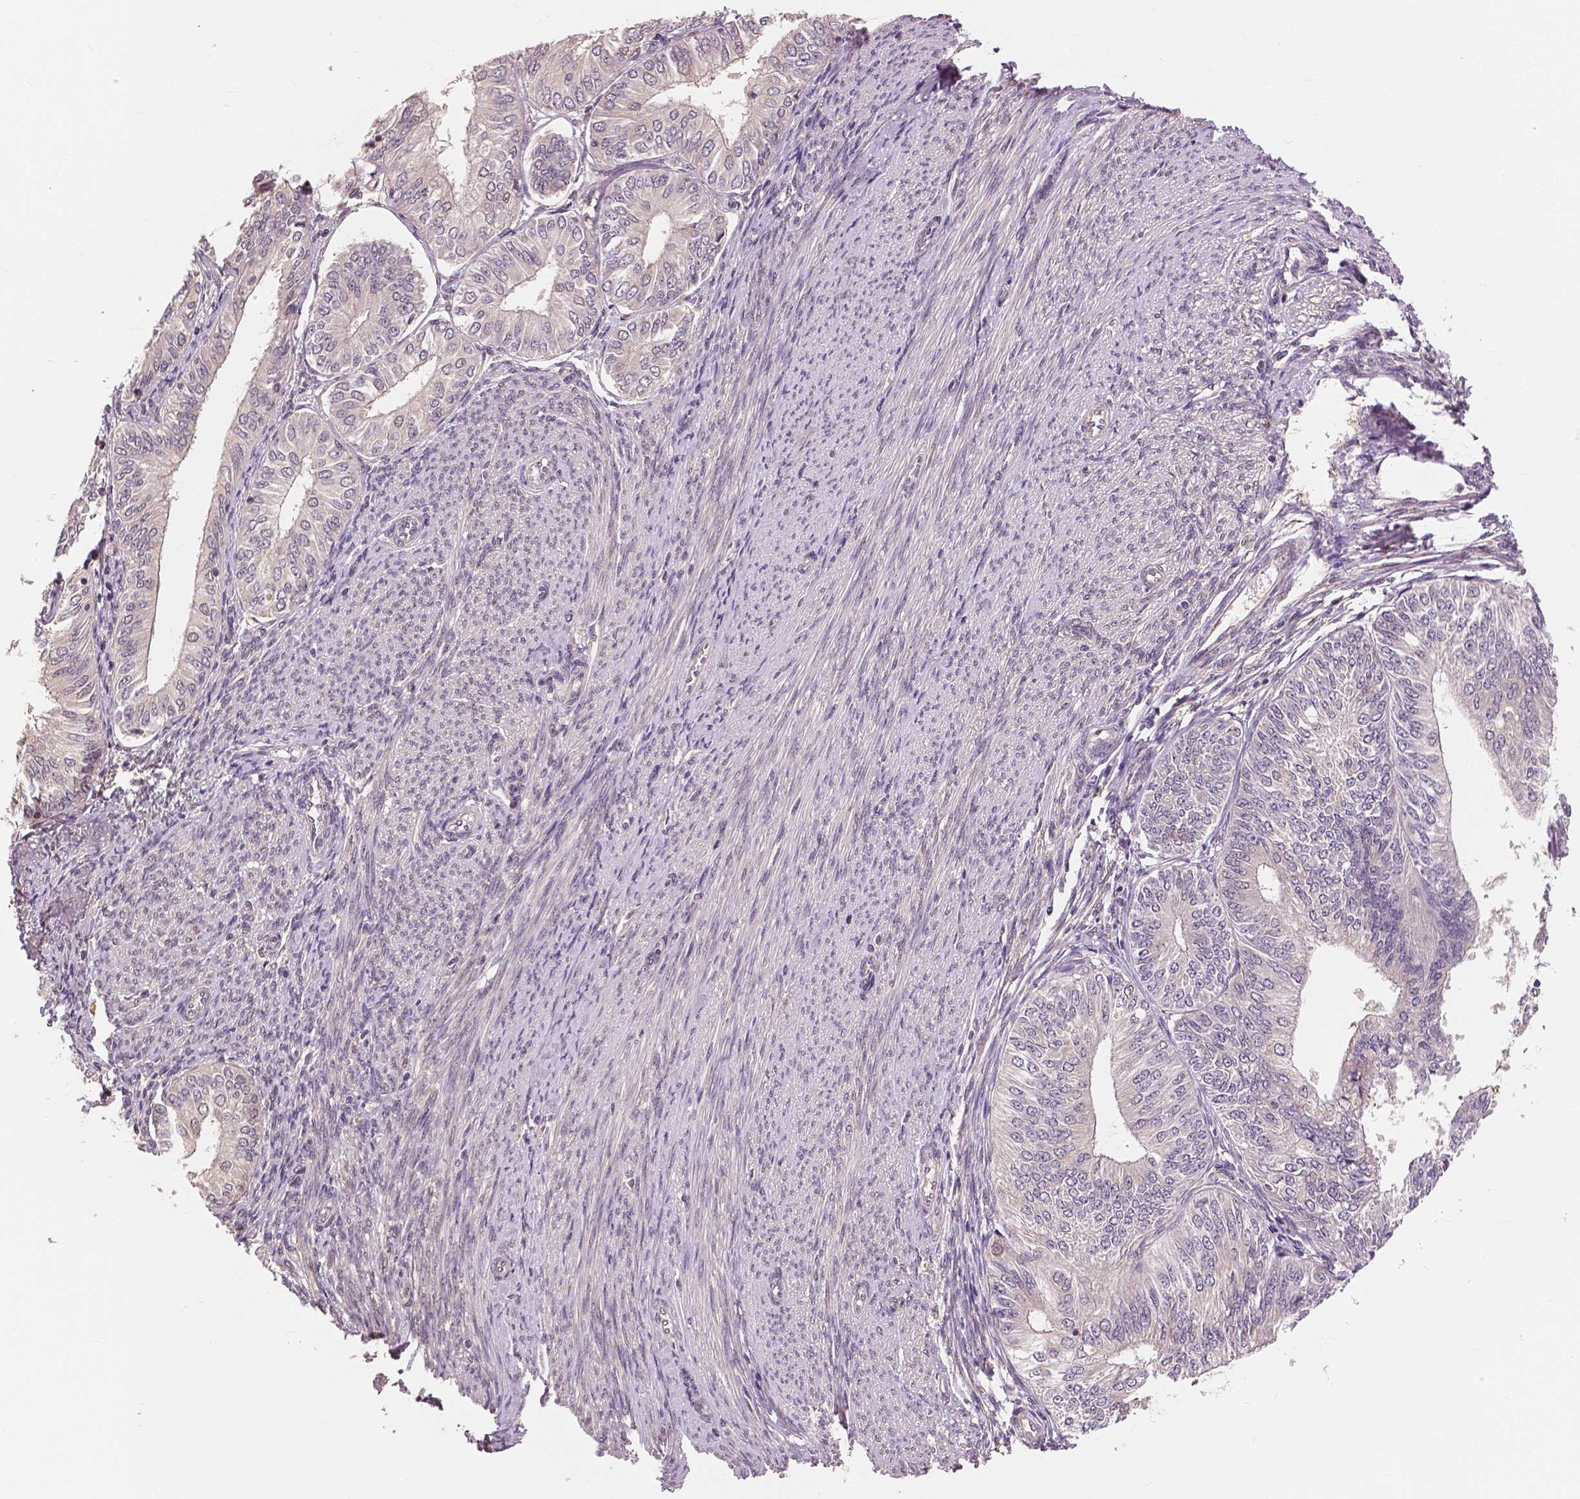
{"staining": {"intensity": "weak", "quantity": "<25%", "location": "cytoplasmic/membranous"}, "tissue": "endometrial cancer", "cell_type": "Tumor cells", "image_type": "cancer", "snomed": [{"axis": "morphology", "description": "Adenocarcinoma, NOS"}, {"axis": "topography", "description": "Endometrium"}], "caption": "Adenocarcinoma (endometrial) was stained to show a protein in brown. There is no significant positivity in tumor cells.", "gene": "MAP1LC3B", "patient": {"sex": "female", "age": 58}}